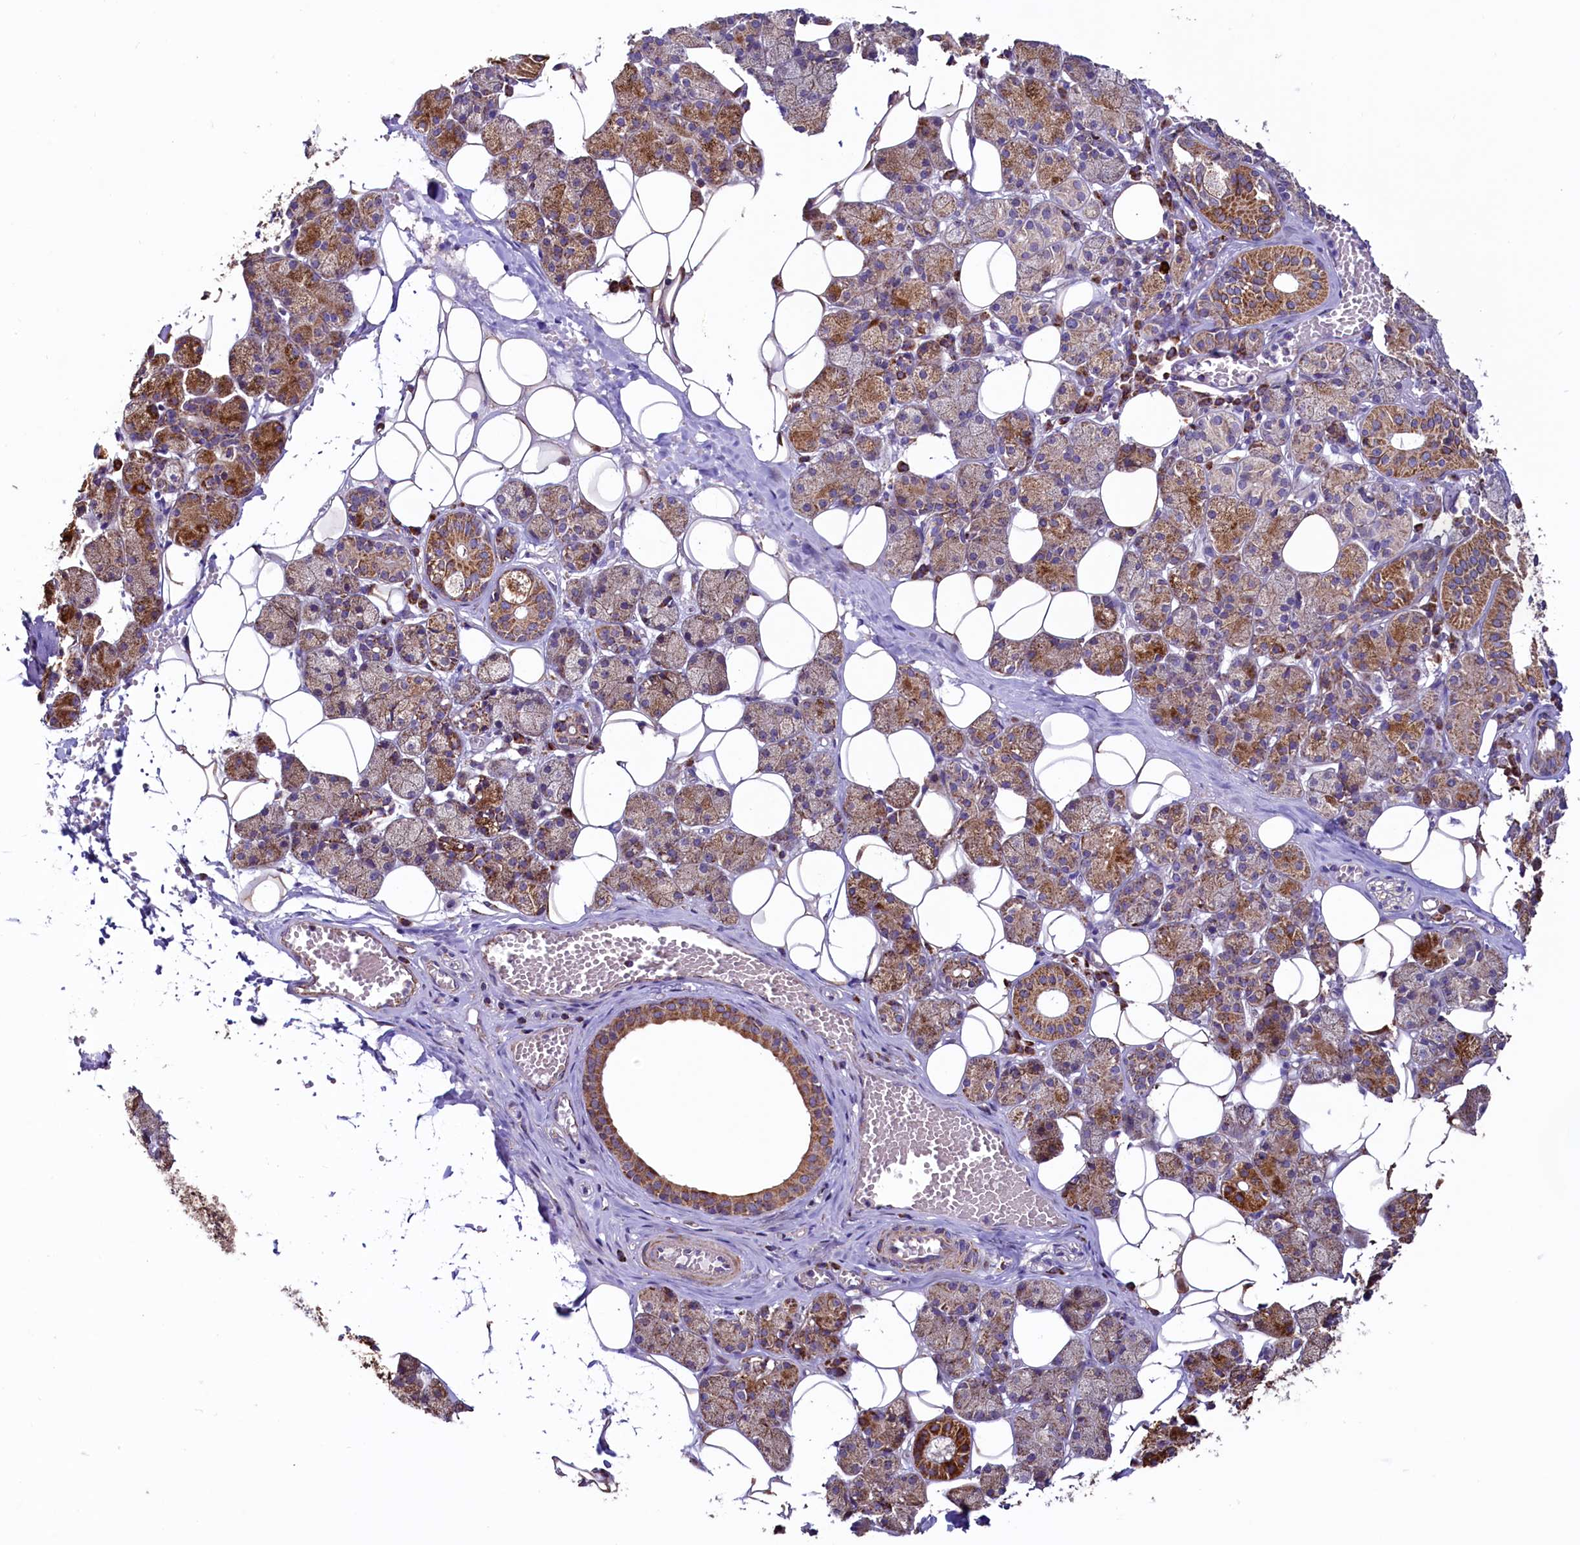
{"staining": {"intensity": "moderate", "quantity": "25%-75%", "location": "cytoplasmic/membranous"}, "tissue": "salivary gland", "cell_type": "Glandular cells", "image_type": "normal", "snomed": [{"axis": "morphology", "description": "Normal tissue, NOS"}, {"axis": "topography", "description": "Salivary gland"}], "caption": "A medium amount of moderate cytoplasmic/membranous positivity is present in about 25%-75% of glandular cells in benign salivary gland. The staining is performed using DAB (3,3'-diaminobenzidine) brown chromogen to label protein expression. The nuclei are counter-stained blue using hematoxylin.", "gene": "STARD5", "patient": {"sex": "female", "age": 33}}